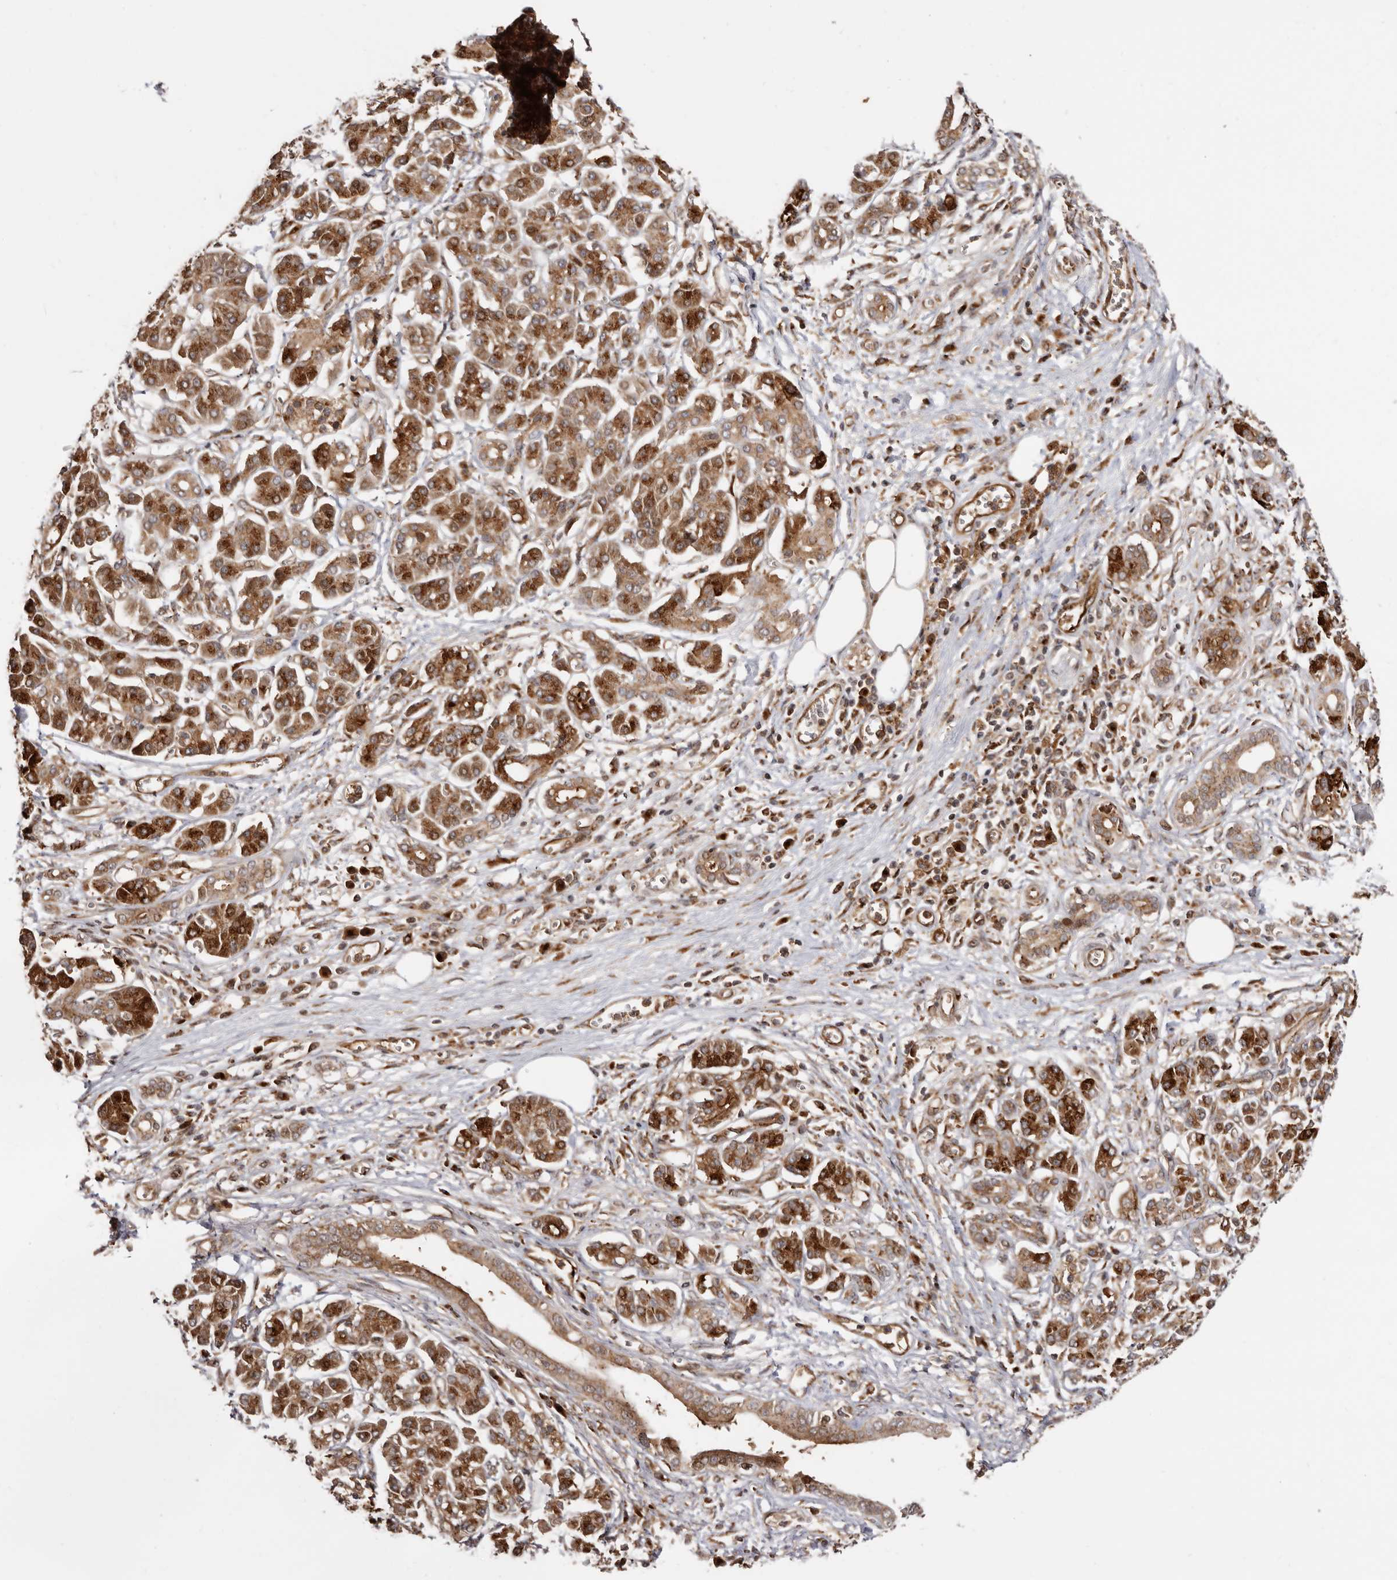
{"staining": {"intensity": "strong", "quantity": "25%-75%", "location": "cytoplasmic/membranous"}, "tissue": "pancreatic cancer", "cell_type": "Tumor cells", "image_type": "cancer", "snomed": [{"axis": "morphology", "description": "Adenocarcinoma, NOS"}, {"axis": "topography", "description": "Pancreas"}], "caption": "Strong cytoplasmic/membranous expression is appreciated in about 25%-75% of tumor cells in adenocarcinoma (pancreatic).", "gene": "GPR27", "patient": {"sex": "male", "age": 78}}